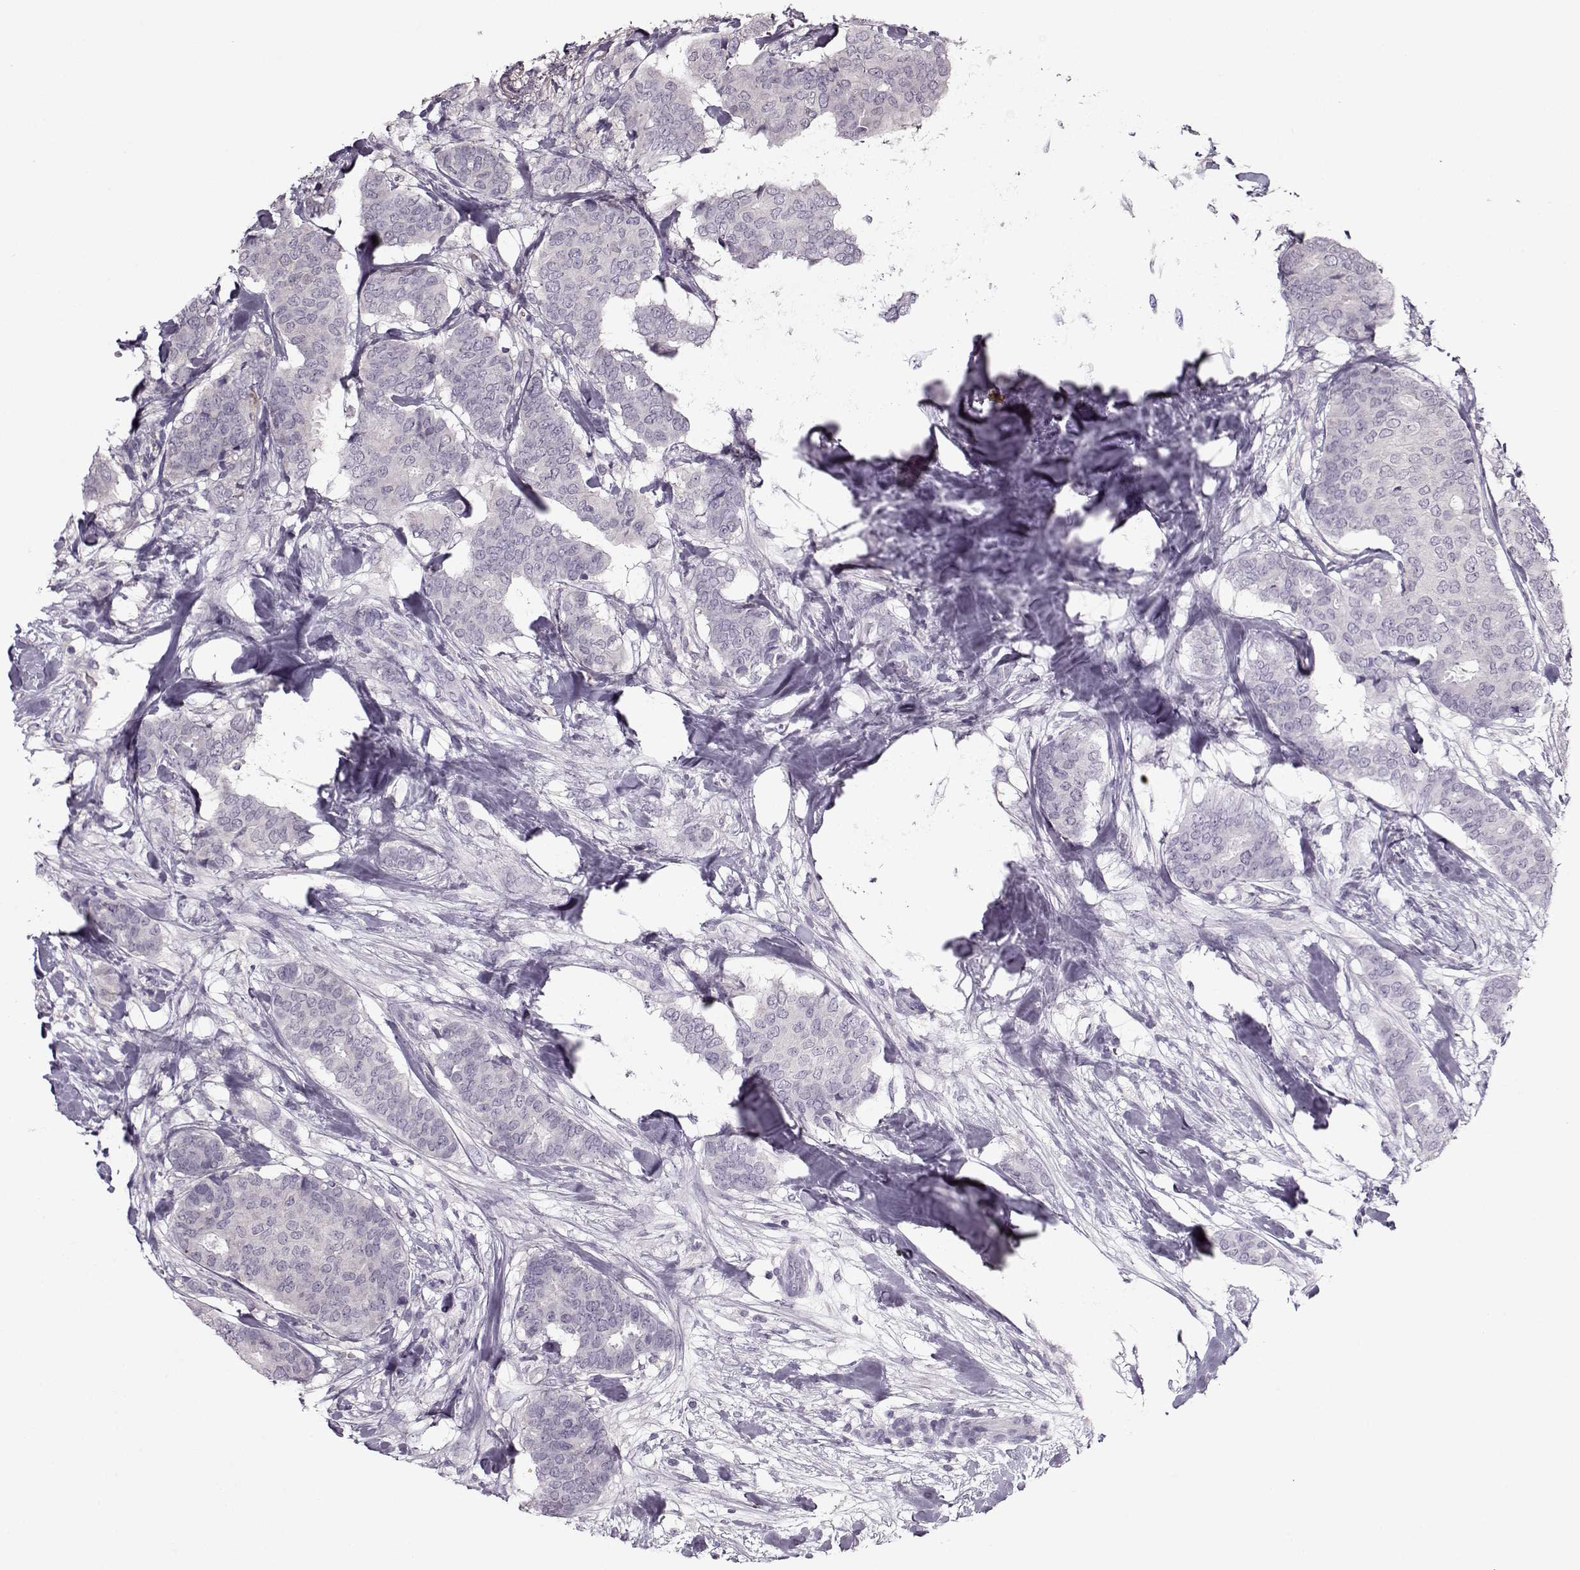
{"staining": {"intensity": "negative", "quantity": "none", "location": "none"}, "tissue": "breast cancer", "cell_type": "Tumor cells", "image_type": "cancer", "snomed": [{"axis": "morphology", "description": "Duct carcinoma"}, {"axis": "topography", "description": "Breast"}], "caption": "IHC of breast cancer (infiltrating ductal carcinoma) demonstrates no staining in tumor cells.", "gene": "ACOT11", "patient": {"sex": "female", "age": 75}}